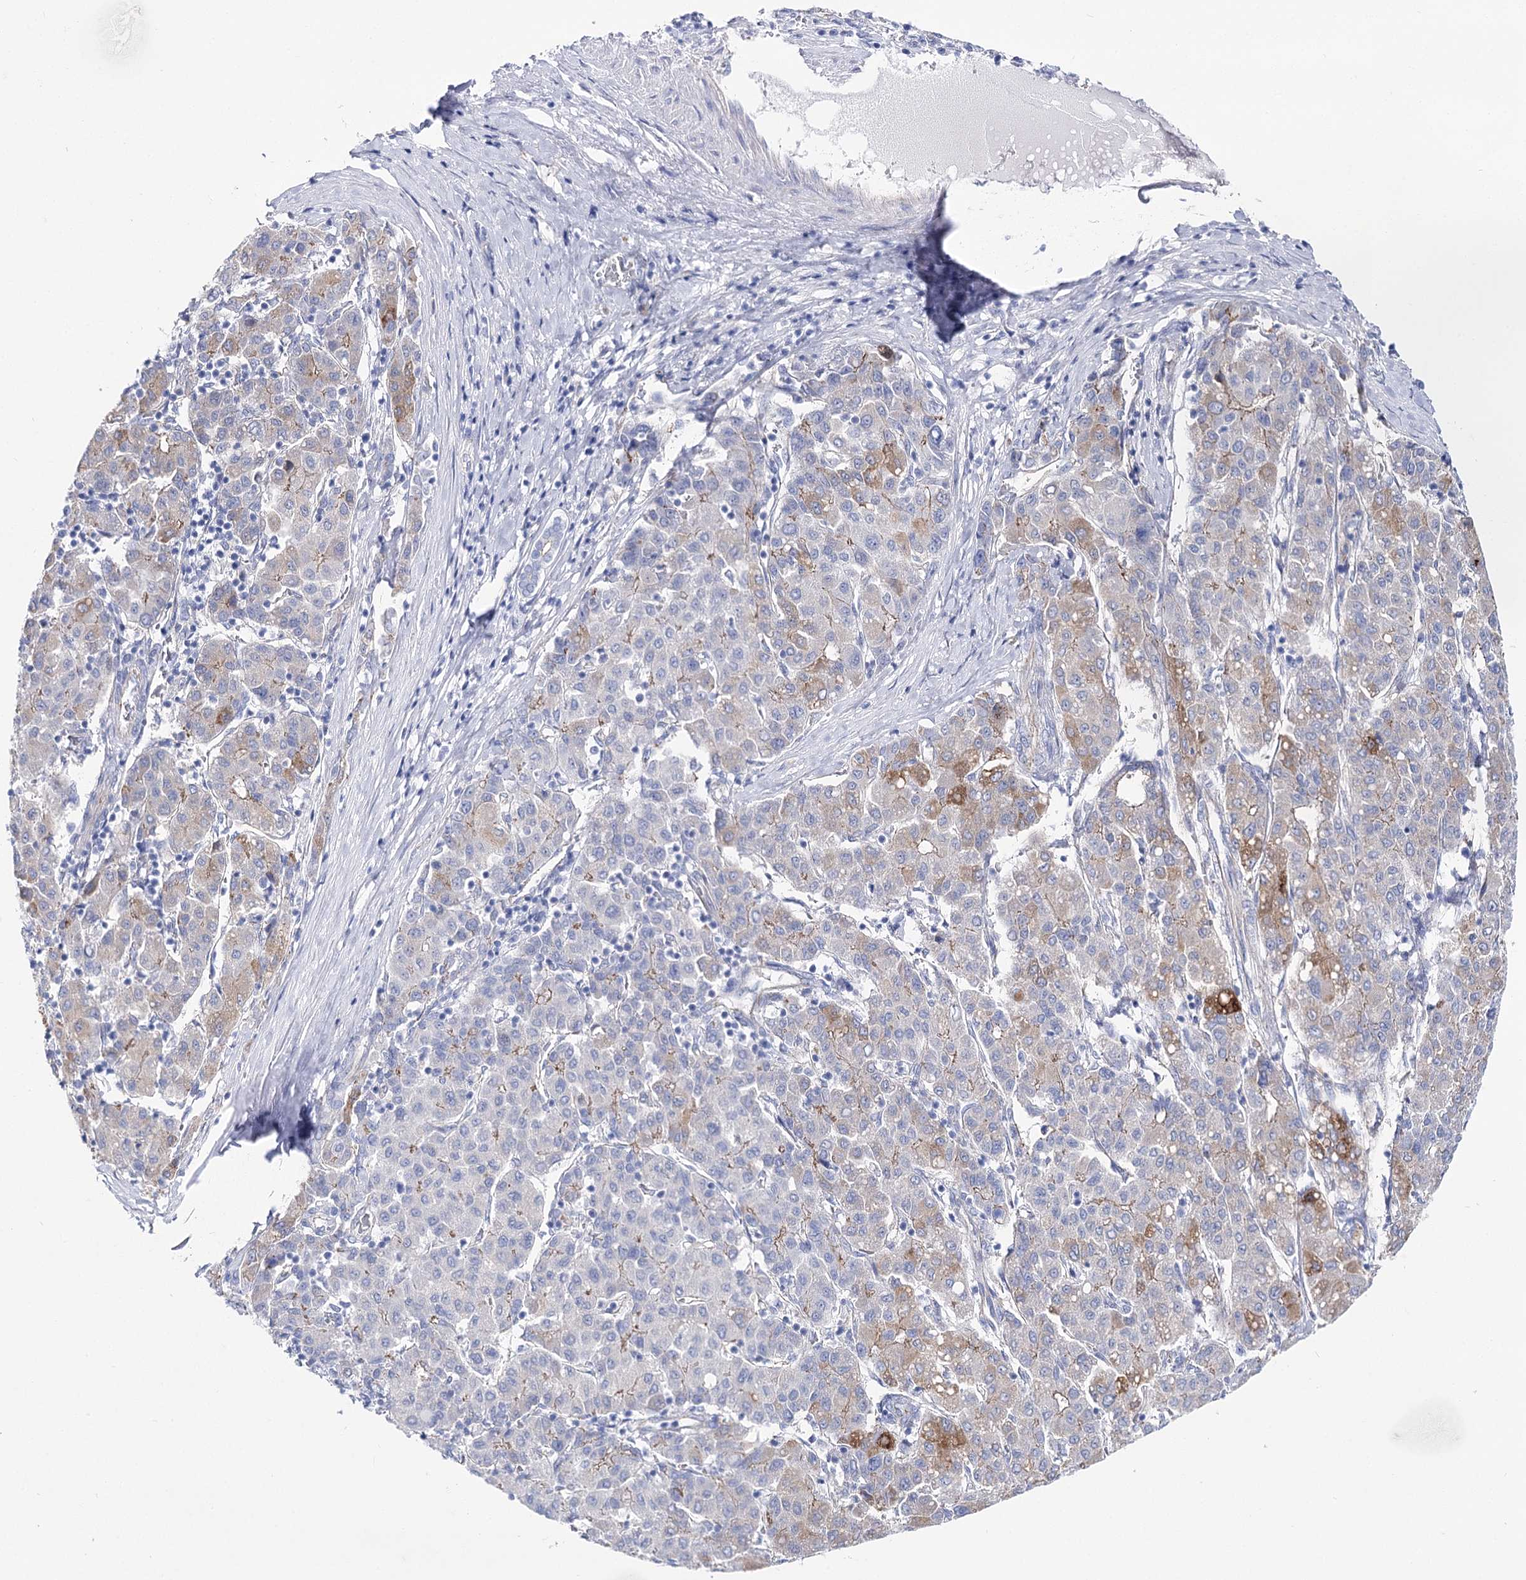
{"staining": {"intensity": "moderate", "quantity": "<25%", "location": "cytoplasmic/membranous"}, "tissue": "liver cancer", "cell_type": "Tumor cells", "image_type": "cancer", "snomed": [{"axis": "morphology", "description": "Carcinoma, Hepatocellular, NOS"}, {"axis": "topography", "description": "Liver"}], "caption": "Human hepatocellular carcinoma (liver) stained with a protein marker shows moderate staining in tumor cells.", "gene": "NRAP", "patient": {"sex": "male", "age": 65}}